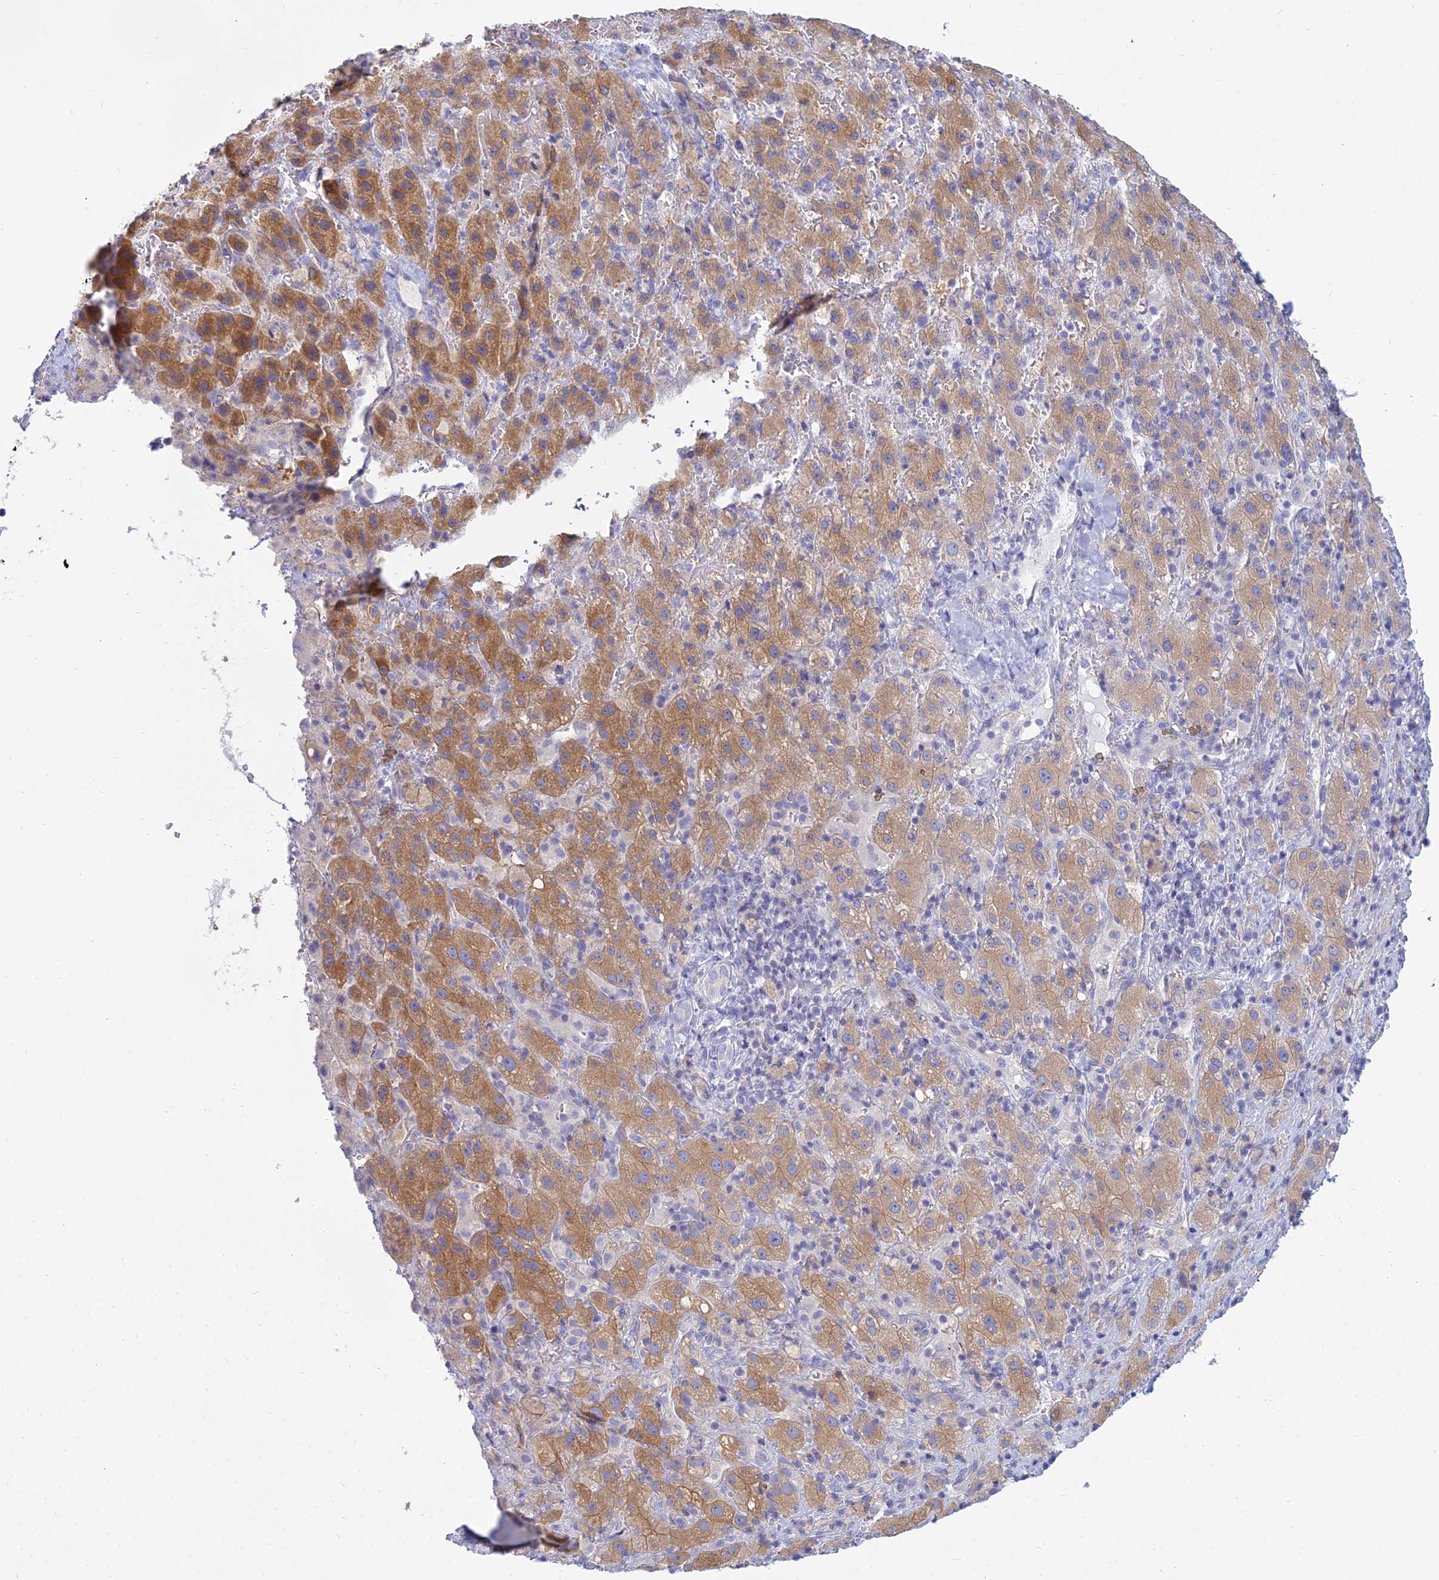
{"staining": {"intensity": "moderate", "quantity": ">75%", "location": "cytoplasmic/membranous"}, "tissue": "liver cancer", "cell_type": "Tumor cells", "image_type": "cancer", "snomed": [{"axis": "morphology", "description": "Carcinoma, Hepatocellular, NOS"}, {"axis": "topography", "description": "Liver"}], "caption": "Protein expression analysis of human hepatocellular carcinoma (liver) reveals moderate cytoplasmic/membranous staining in about >75% of tumor cells.", "gene": "SMIM24", "patient": {"sex": "female", "age": 58}}